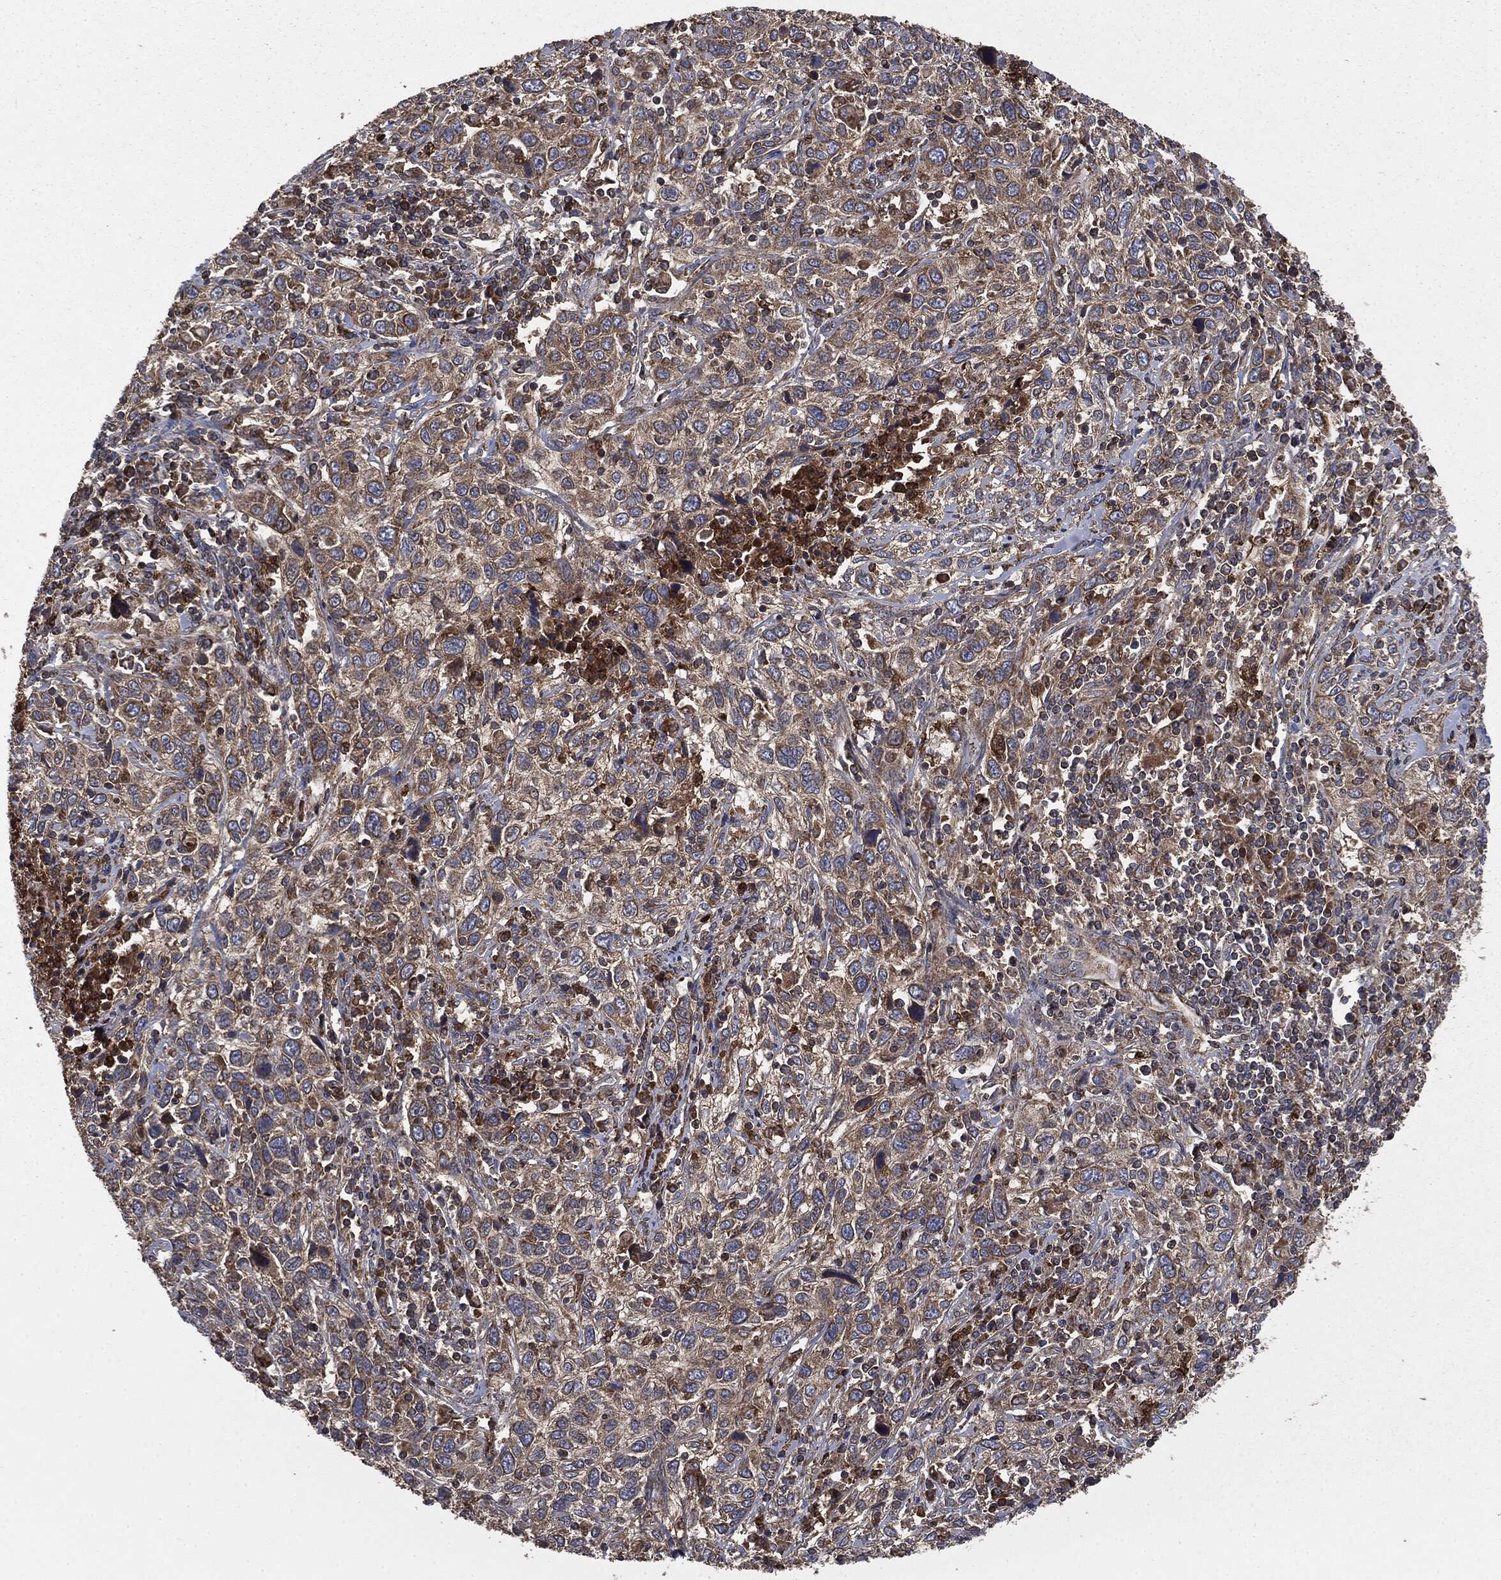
{"staining": {"intensity": "moderate", "quantity": ">75%", "location": "cytoplasmic/membranous"}, "tissue": "cervical cancer", "cell_type": "Tumor cells", "image_type": "cancer", "snomed": [{"axis": "morphology", "description": "Squamous cell carcinoma, NOS"}, {"axis": "topography", "description": "Cervix"}], "caption": "Brown immunohistochemical staining in cervical cancer reveals moderate cytoplasmic/membranous staining in approximately >75% of tumor cells.", "gene": "MAPK6", "patient": {"sex": "female", "age": 46}}